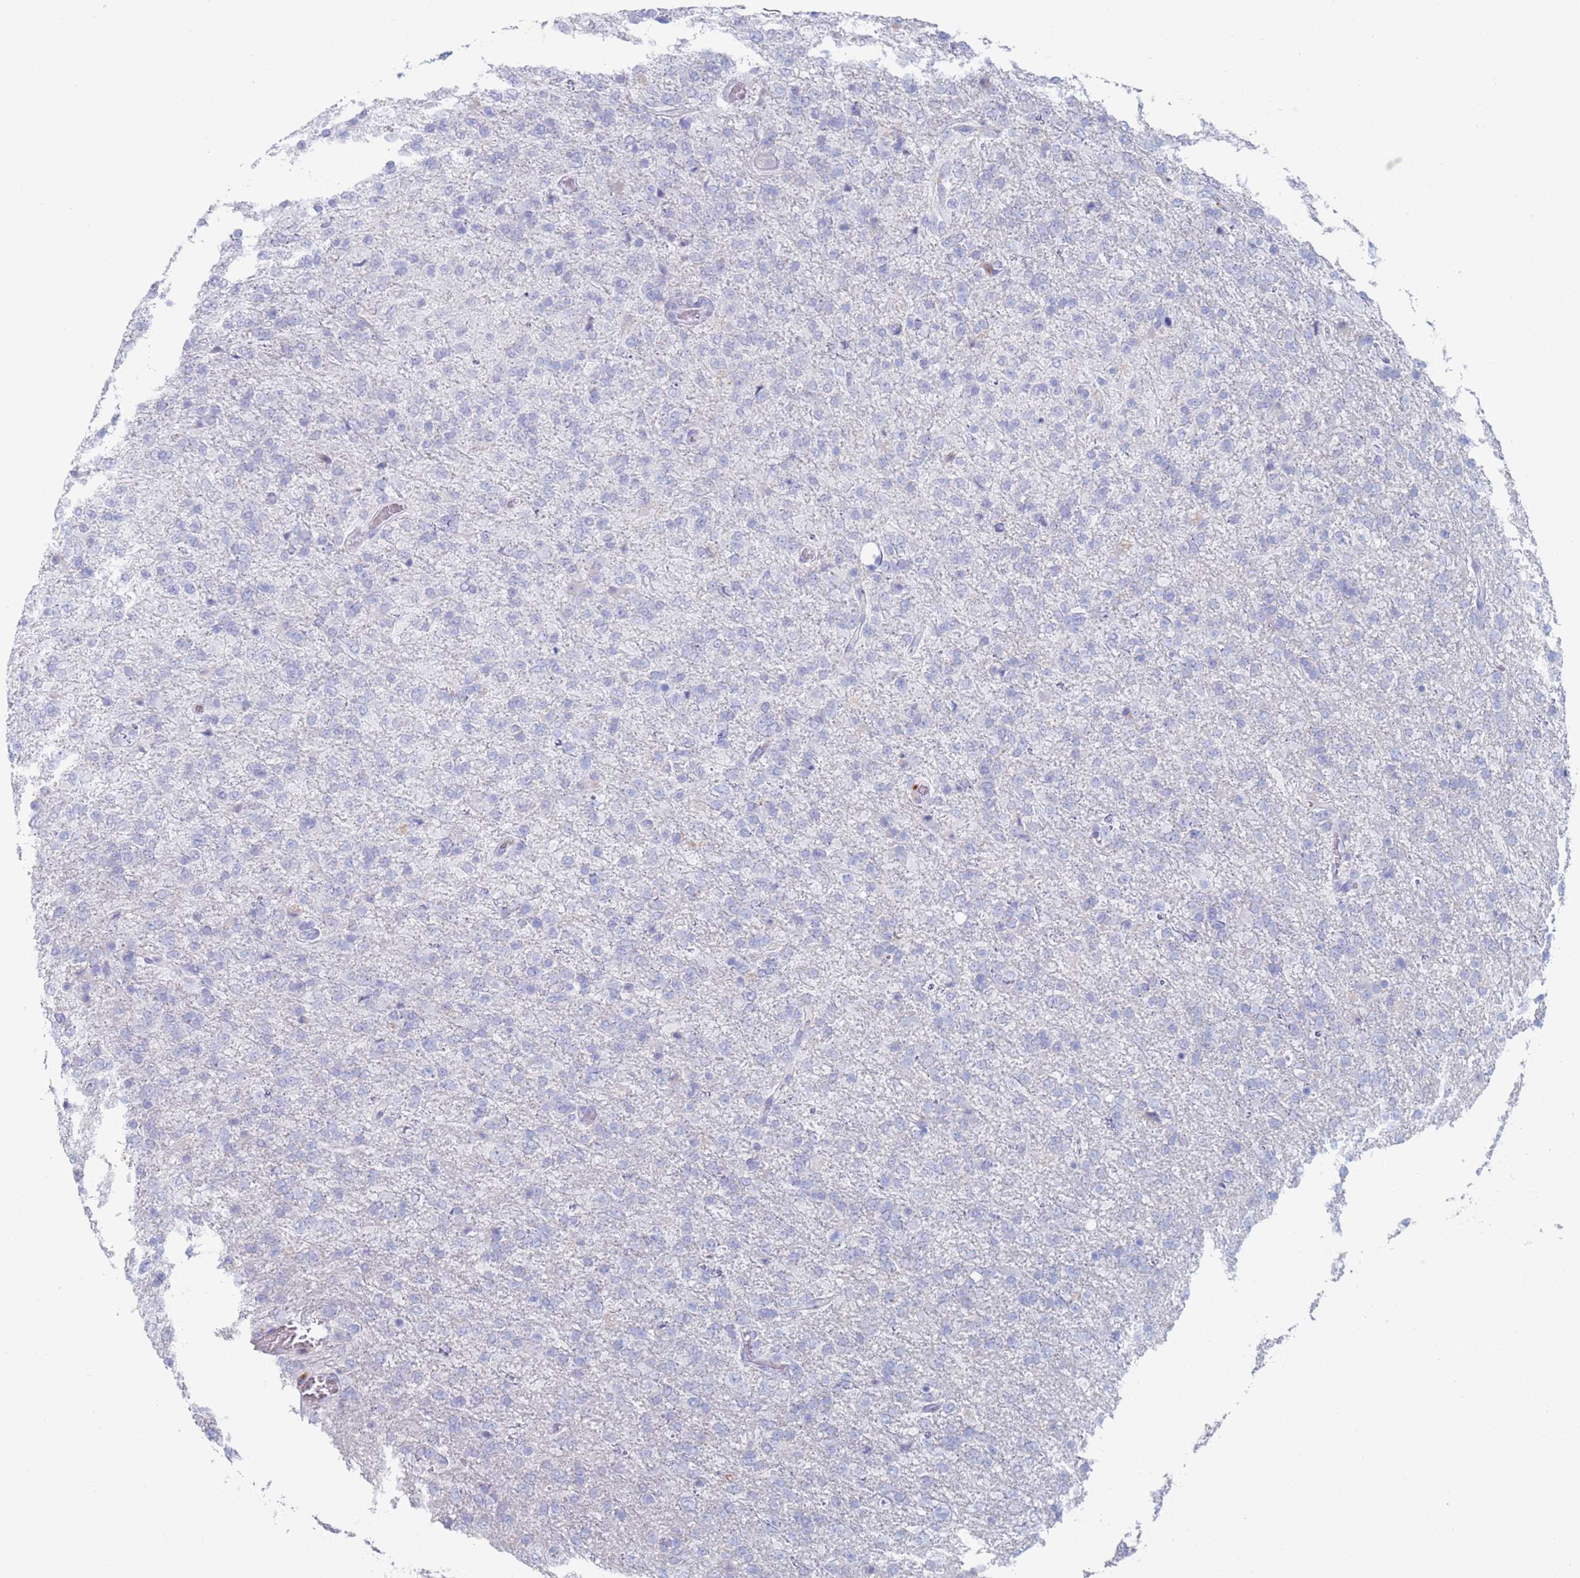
{"staining": {"intensity": "negative", "quantity": "none", "location": "none"}, "tissue": "glioma", "cell_type": "Tumor cells", "image_type": "cancer", "snomed": [{"axis": "morphology", "description": "Glioma, malignant, High grade"}, {"axis": "topography", "description": "Brain"}], "caption": "Tumor cells show no significant expression in glioma.", "gene": "FUCA1", "patient": {"sex": "female", "age": 74}}